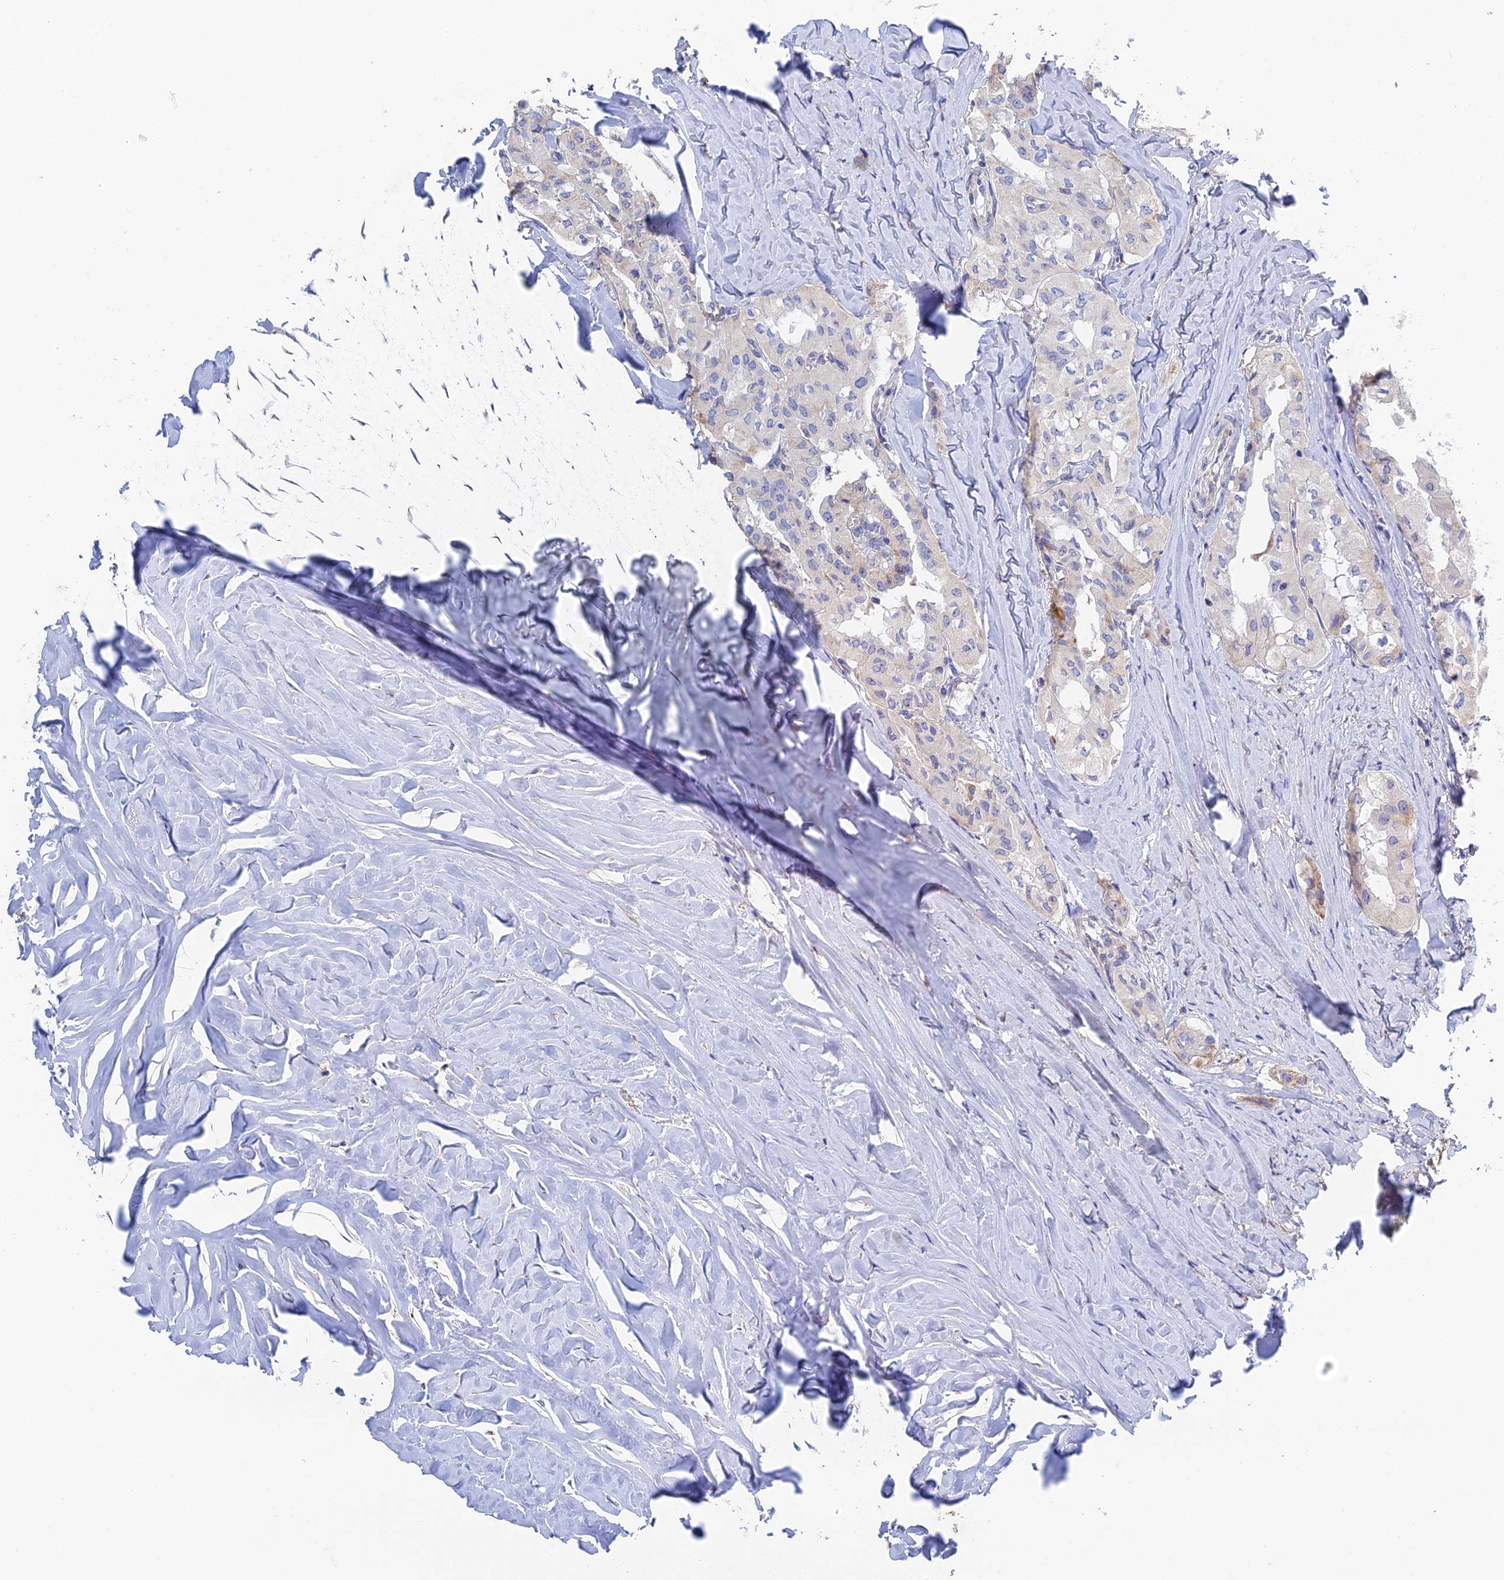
{"staining": {"intensity": "weak", "quantity": "<25%", "location": "cytoplasmic/membranous"}, "tissue": "thyroid cancer", "cell_type": "Tumor cells", "image_type": "cancer", "snomed": [{"axis": "morphology", "description": "Papillary adenocarcinoma, NOS"}, {"axis": "topography", "description": "Thyroid gland"}], "caption": "Thyroid cancer (papillary adenocarcinoma) was stained to show a protein in brown. There is no significant staining in tumor cells.", "gene": "RPGRIP1L", "patient": {"sex": "female", "age": 59}}